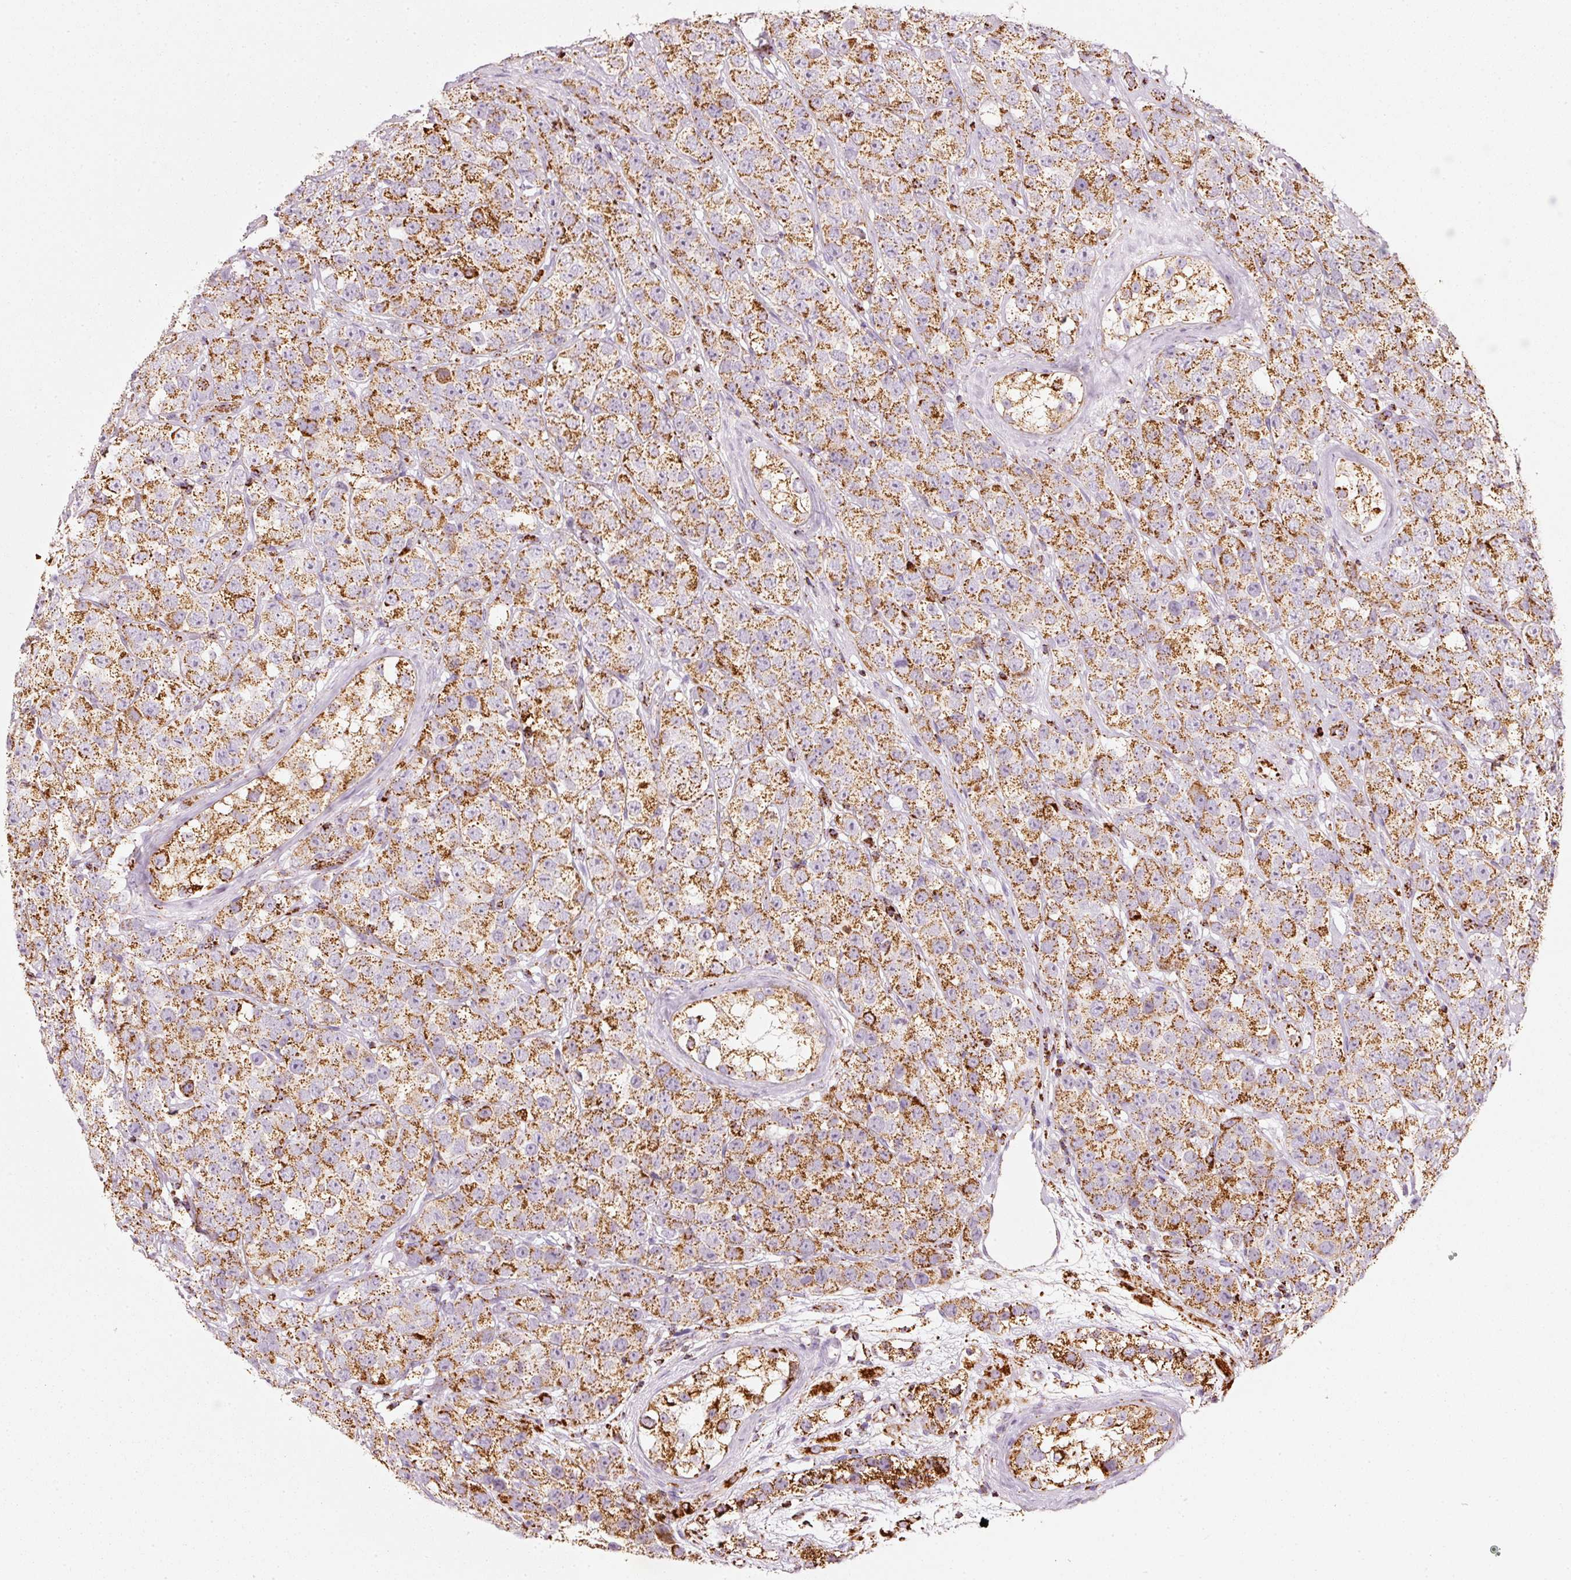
{"staining": {"intensity": "moderate", "quantity": ">75%", "location": "cytoplasmic/membranous"}, "tissue": "testis cancer", "cell_type": "Tumor cells", "image_type": "cancer", "snomed": [{"axis": "morphology", "description": "Seminoma, NOS"}, {"axis": "topography", "description": "Testis"}], "caption": "Brown immunohistochemical staining in human seminoma (testis) reveals moderate cytoplasmic/membranous positivity in about >75% of tumor cells.", "gene": "MT-CO2", "patient": {"sex": "male", "age": 28}}